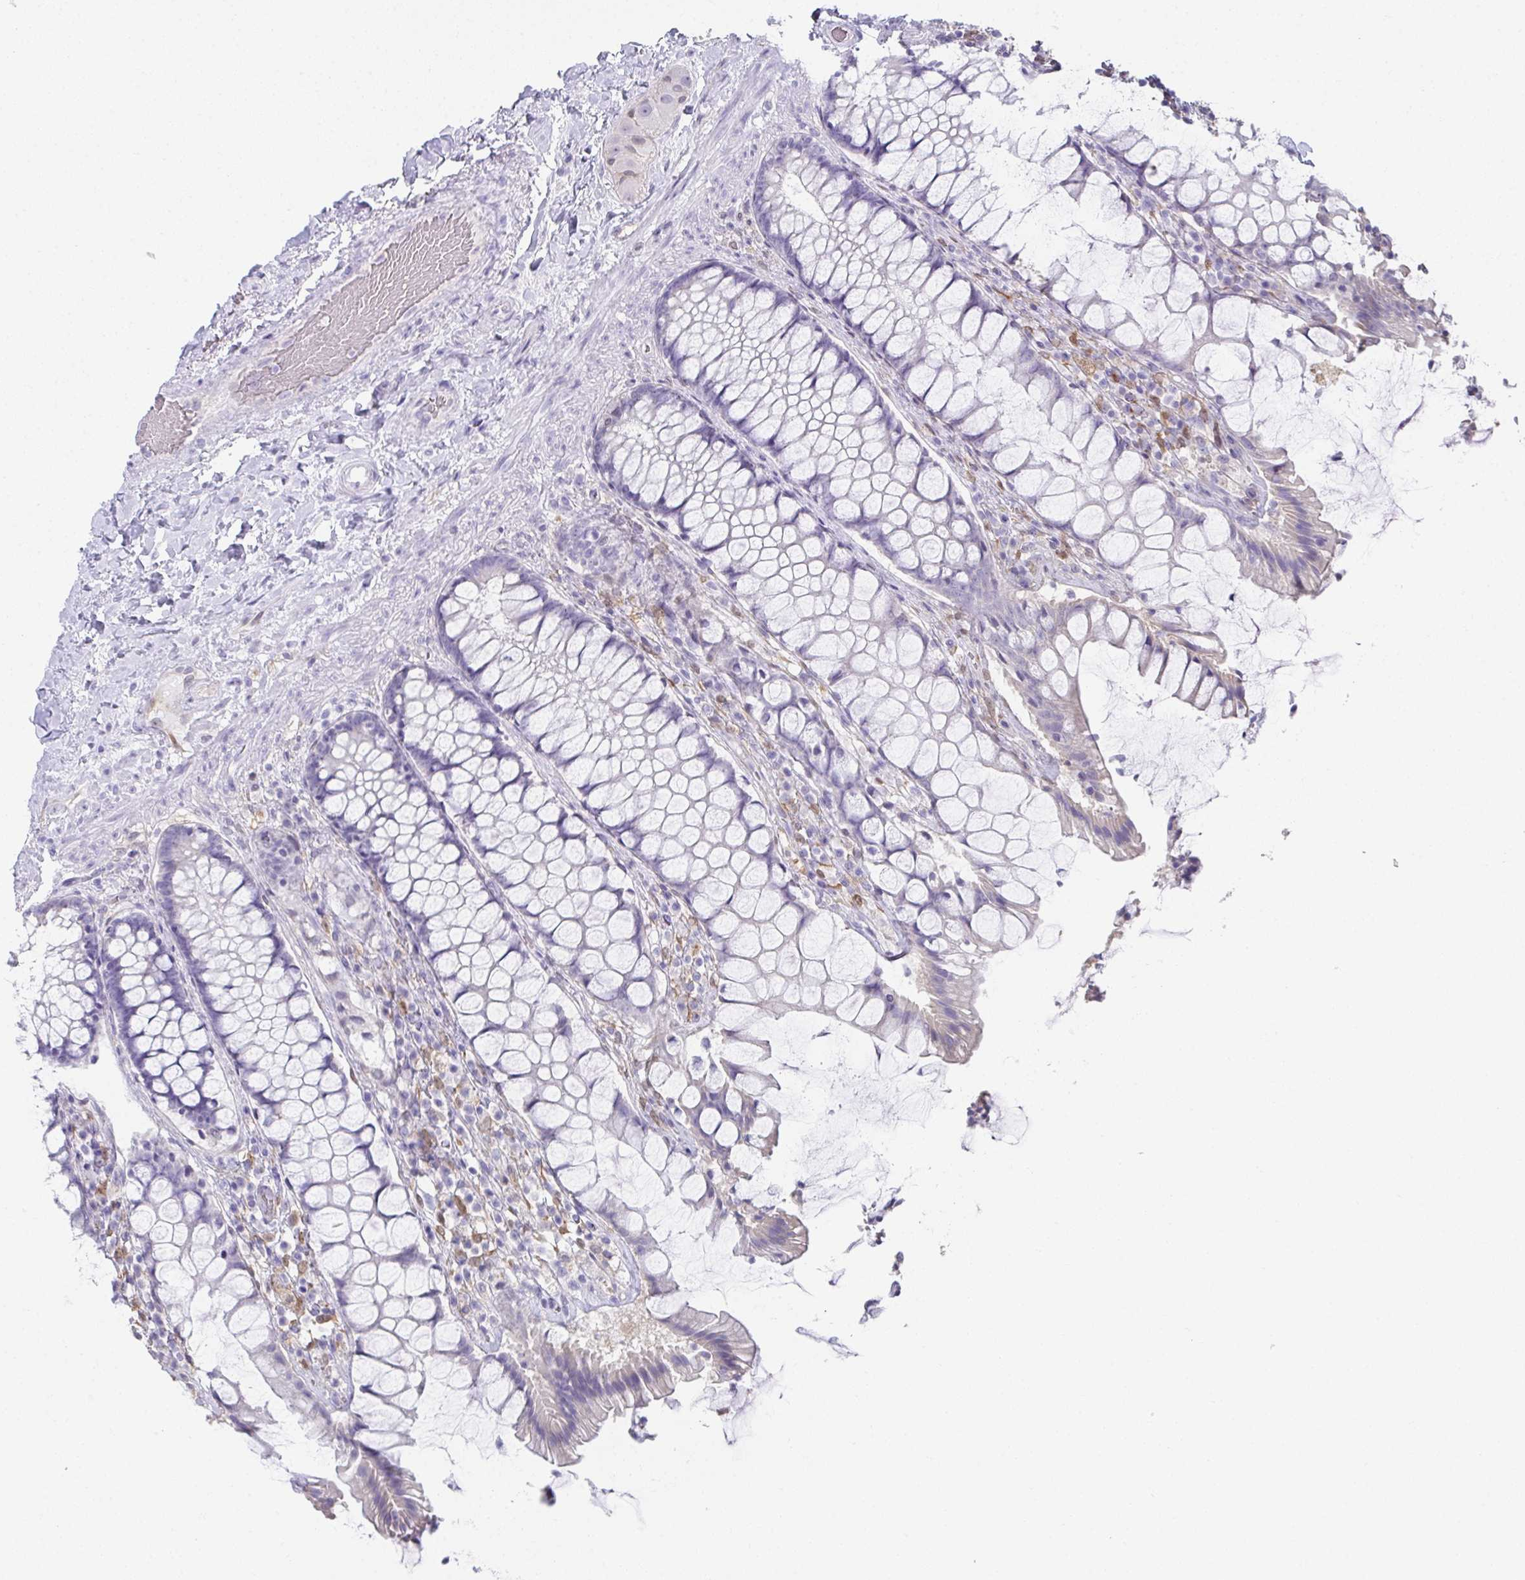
{"staining": {"intensity": "negative", "quantity": "none", "location": "none"}, "tissue": "rectum", "cell_type": "Glandular cells", "image_type": "normal", "snomed": [{"axis": "morphology", "description": "Normal tissue, NOS"}, {"axis": "topography", "description": "Rectum"}], "caption": "Immunohistochemistry of normal human rectum displays no staining in glandular cells.", "gene": "RBP1", "patient": {"sex": "female", "age": 58}}